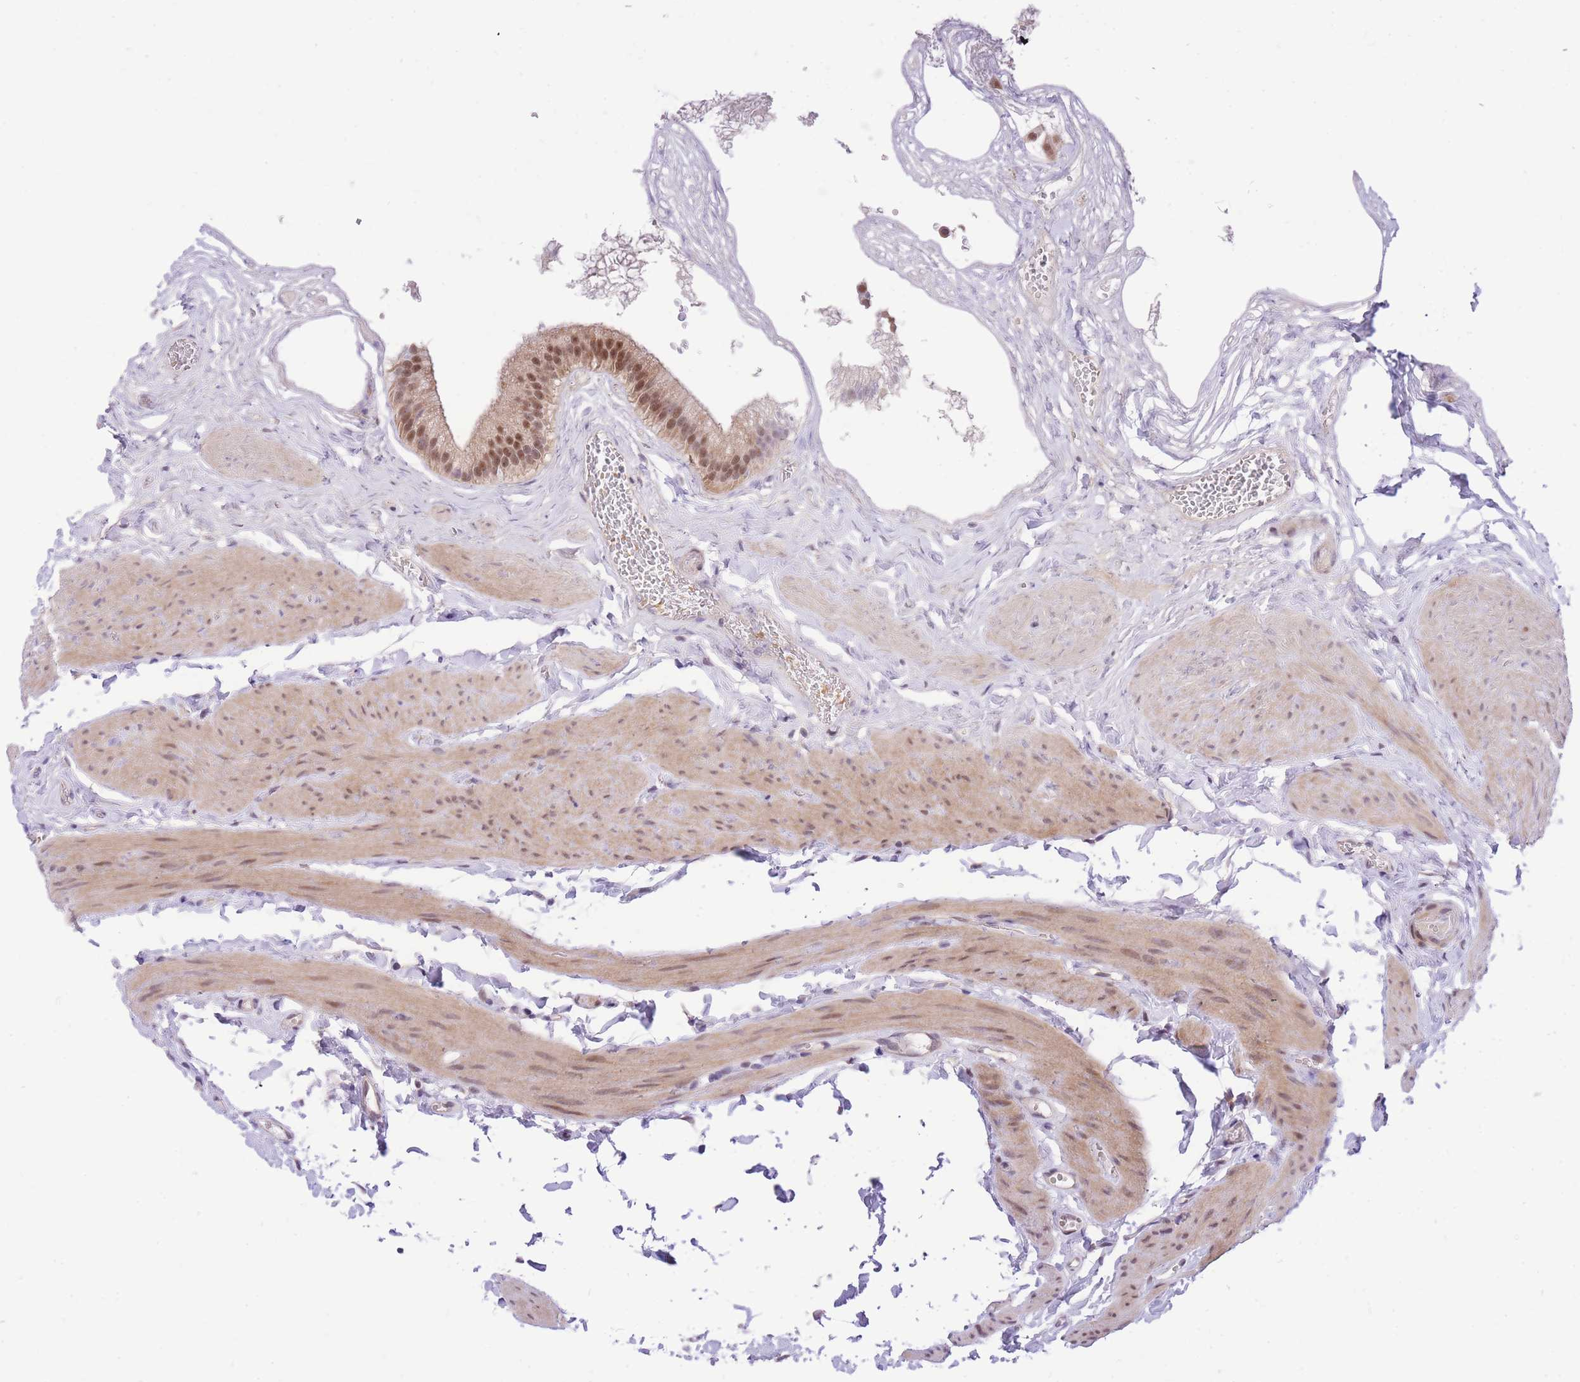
{"staining": {"intensity": "moderate", "quantity": ">75%", "location": "cytoplasmic/membranous,nuclear"}, "tissue": "gallbladder", "cell_type": "Glandular cells", "image_type": "normal", "snomed": [{"axis": "morphology", "description": "Normal tissue, NOS"}, {"axis": "topography", "description": "Gallbladder"}], "caption": "IHC (DAB) staining of normal human gallbladder exhibits moderate cytoplasmic/membranous,nuclear protein staining in about >75% of glandular cells. (Stains: DAB (3,3'-diaminobenzidine) in brown, nuclei in blue, Microscopy: brightfield microscopy at high magnification).", "gene": "MINDY2", "patient": {"sex": "female", "age": 54}}